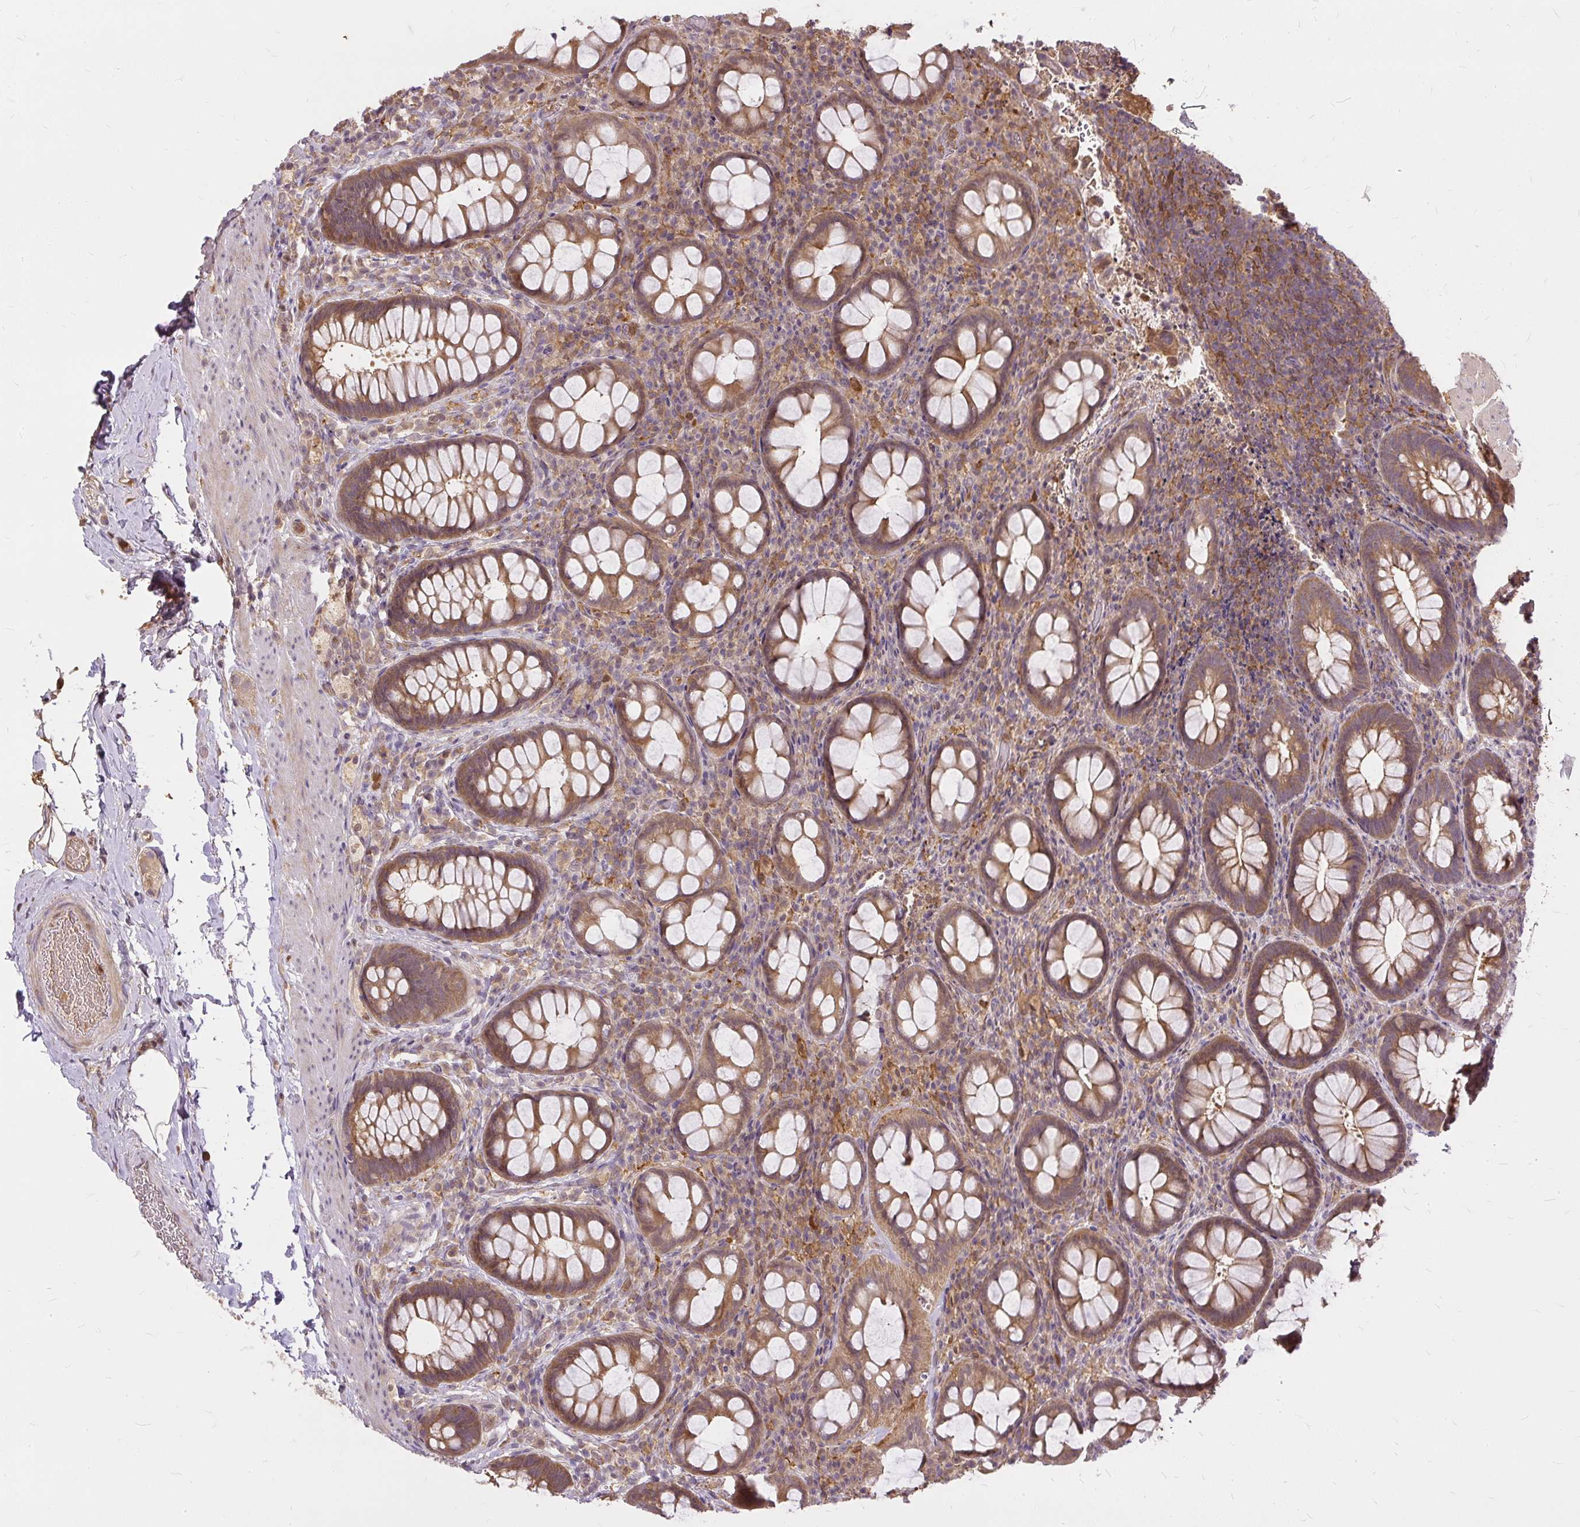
{"staining": {"intensity": "moderate", "quantity": ">75%", "location": "cytoplasmic/membranous"}, "tissue": "rectum", "cell_type": "Glandular cells", "image_type": "normal", "snomed": [{"axis": "morphology", "description": "Normal tissue, NOS"}, {"axis": "topography", "description": "Rectum"}], "caption": "A micrograph of rectum stained for a protein exhibits moderate cytoplasmic/membranous brown staining in glandular cells. (DAB IHC, brown staining for protein, blue staining for nuclei).", "gene": "AP5S1", "patient": {"sex": "female", "age": 69}}